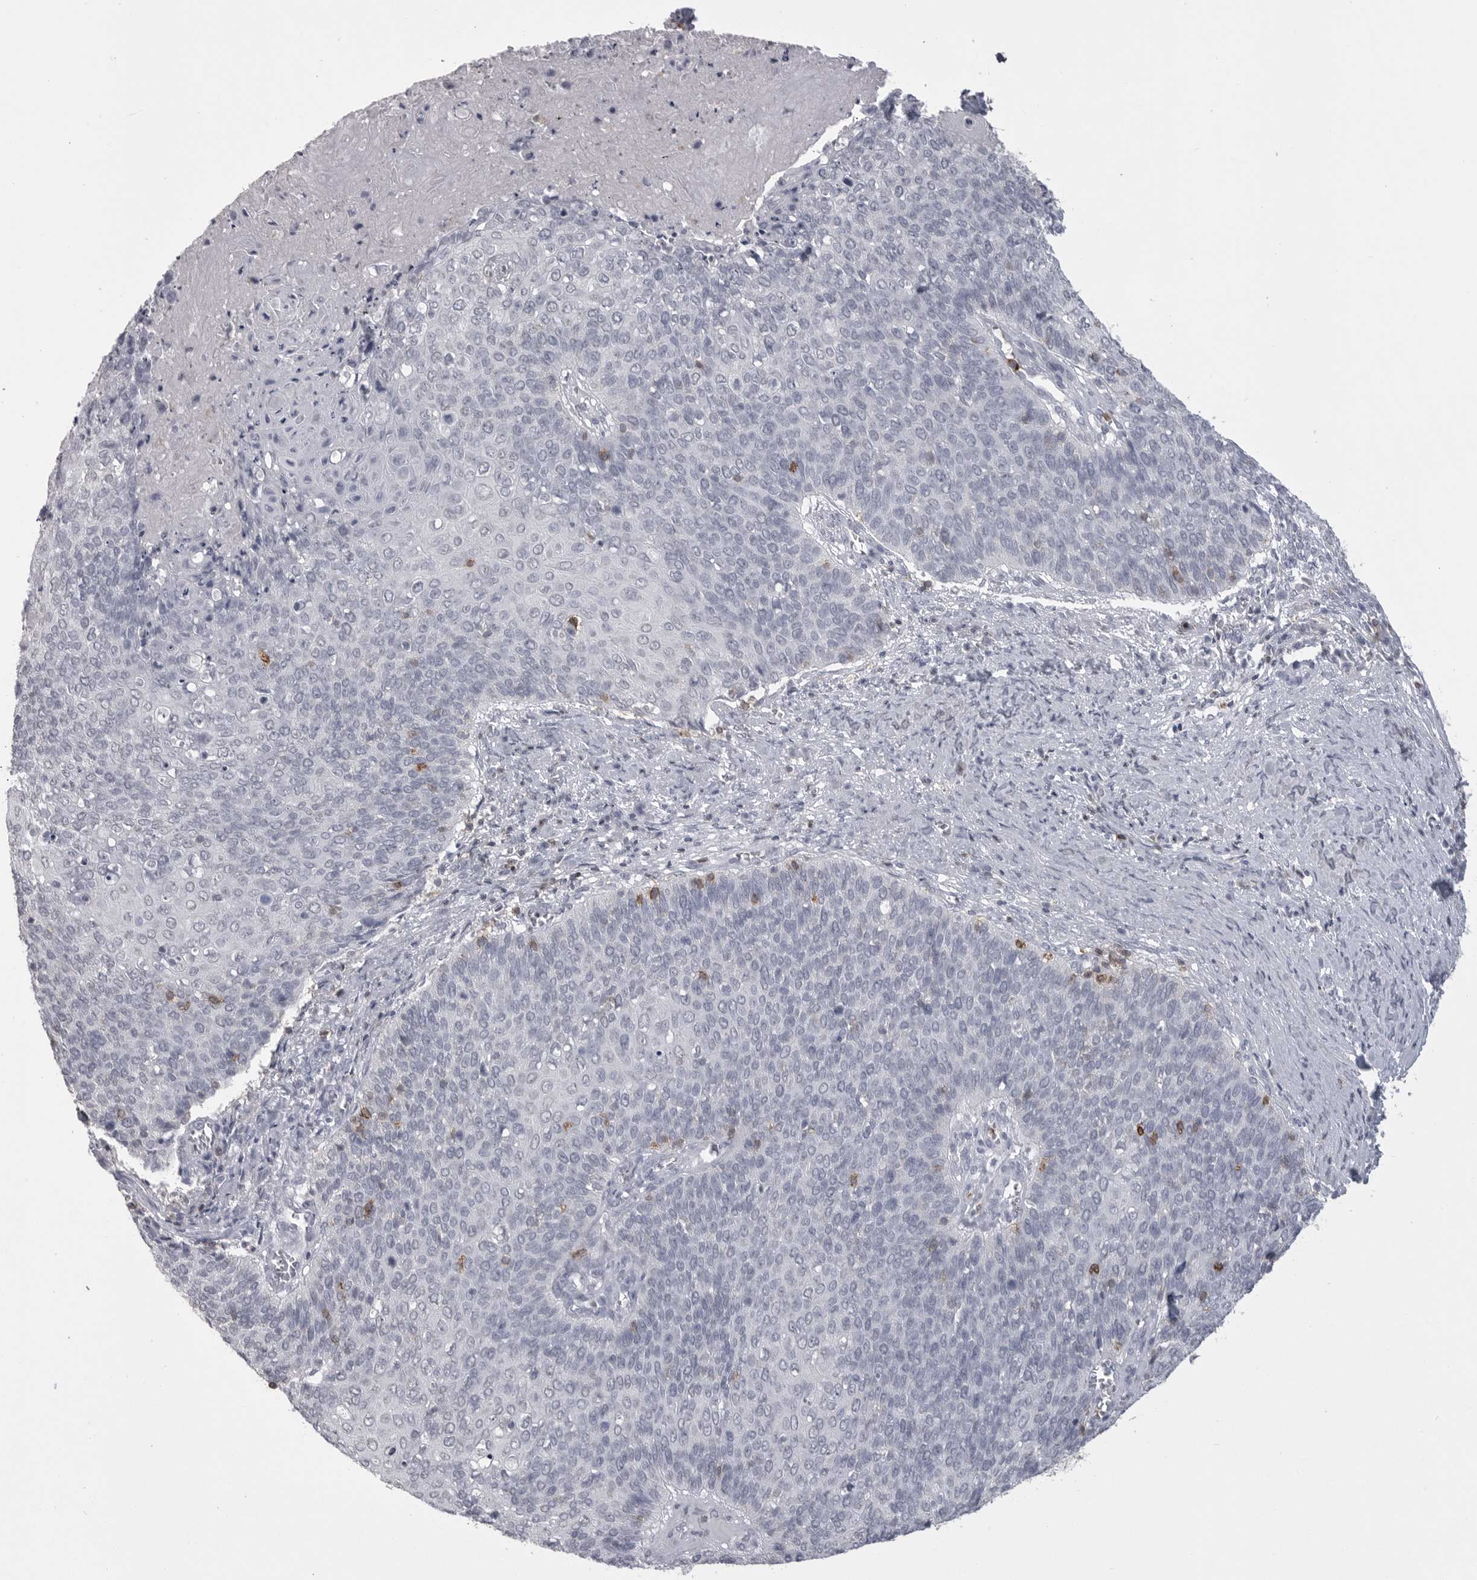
{"staining": {"intensity": "negative", "quantity": "none", "location": "none"}, "tissue": "cervical cancer", "cell_type": "Tumor cells", "image_type": "cancer", "snomed": [{"axis": "morphology", "description": "Squamous cell carcinoma, NOS"}, {"axis": "topography", "description": "Cervix"}], "caption": "High power microscopy photomicrograph of an IHC micrograph of cervical cancer (squamous cell carcinoma), revealing no significant expression in tumor cells.", "gene": "ITGAL", "patient": {"sex": "female", "age": 39}}